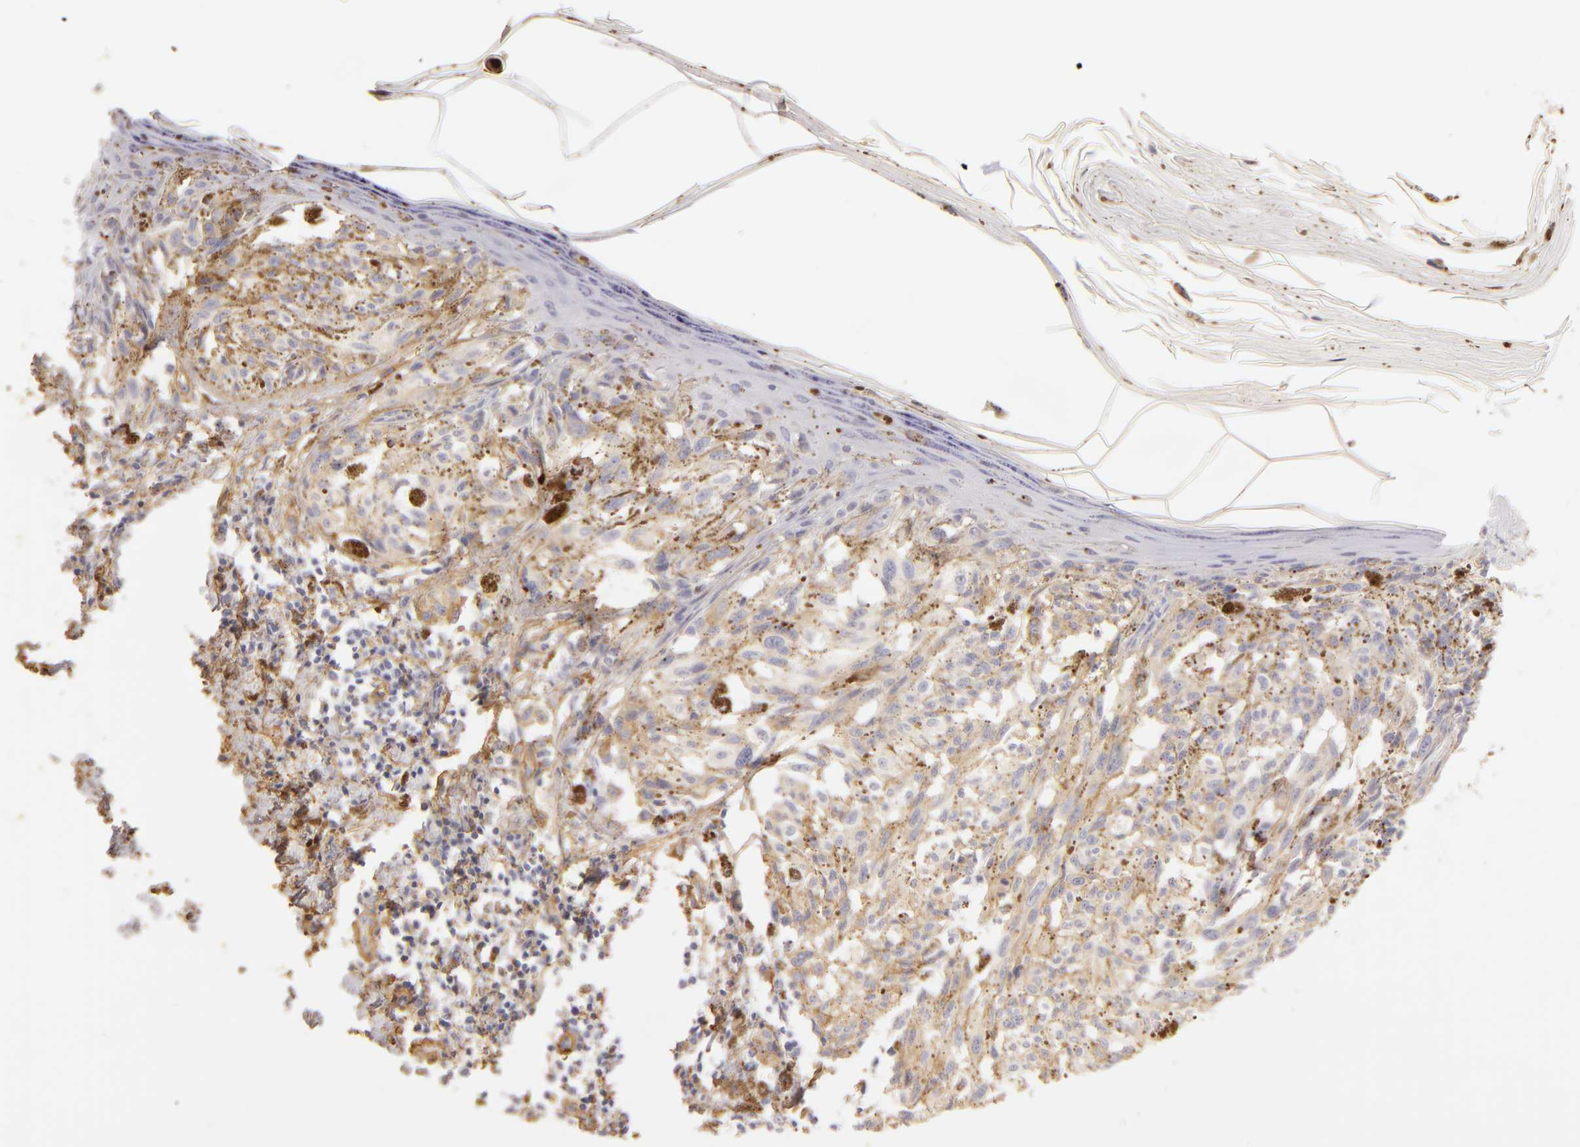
{"staining": {"intensity": "moderate", "quantity": ">75%", "location": "cytoplasmic/membranous"}, "tissue": "melanoma", "cell_type": "Tumor cells", "image_type": "cancer", "snomed": [{"axis": "morphology", "description": "Malignant melanoma, NOS"}, {"axis": "topography", "description": "Skin"}], "caption": "An image of human malignant melanoma stained for a protein reveals moderate cytoplasmic/membranous brown staining in tumor cells.", "gene": "COL4A1", "patient": {"sex": "female", "age": 72}}